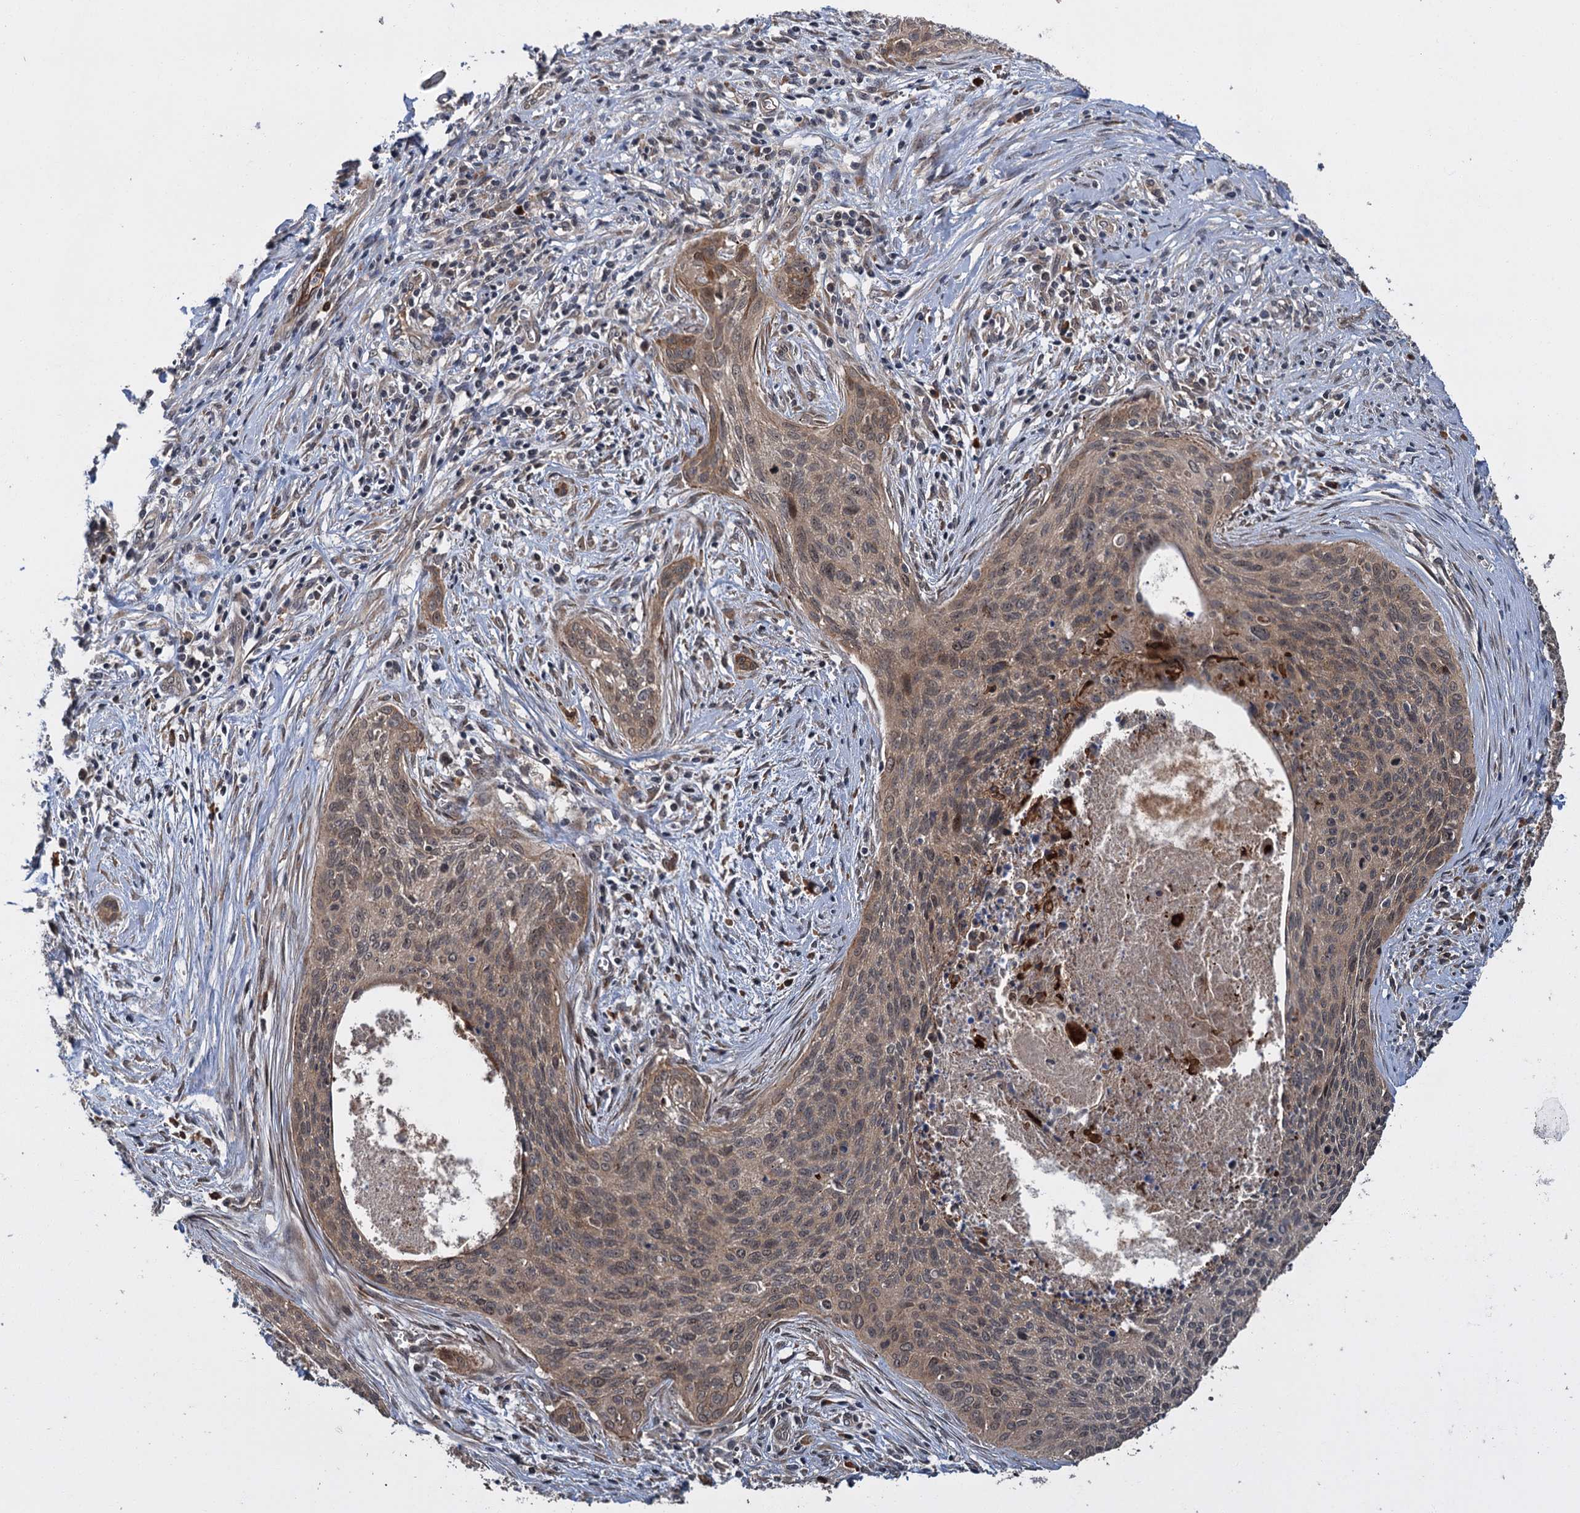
{"staining": {"intensity": "moderate", "quantity": ">75%", "location": "cytoplasmic/membranous,nuclear"}, "tissue": "cervical cancer", "cell_type": "Tumor cells", "image_type": "cancer", "snomed": [{"axis": "morphology", "description": "Squamous cell carcinoma, NOS"}, {"axis": "topography", "description": "Cervix"}], "caption": "Tumor cells show medium levels of moderate cytoplasmic/membranous and nuclear staining in about >75% of cells in cervical cancer (squamous cell carcinoma). (DAB IHC with brightfield microscopy, high magnification).", "gene": "KANSL2", "patient": {"sex": "female", "age": 55}}